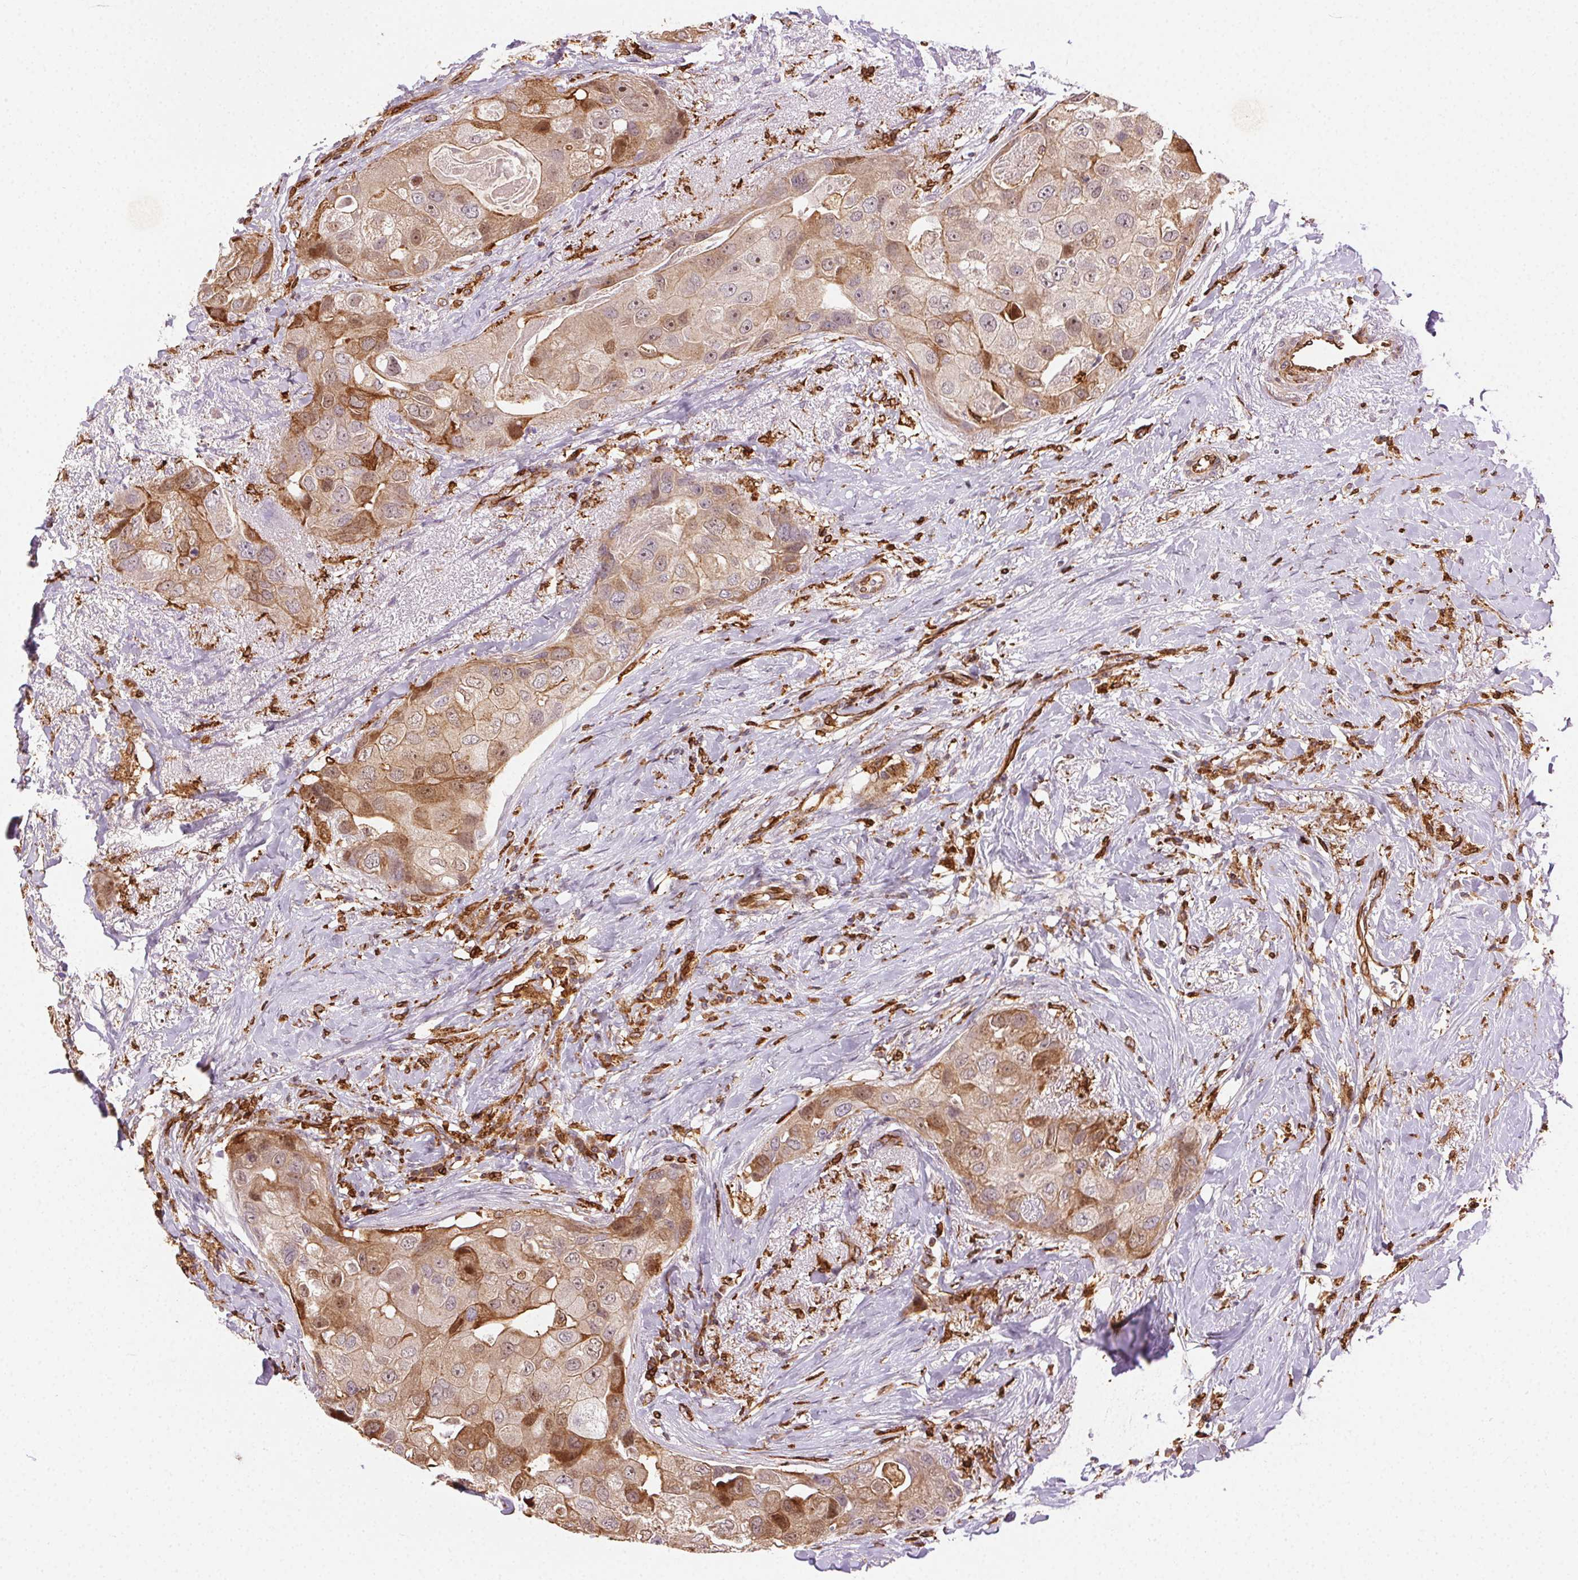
{"staining": {"intensity": "moderate", "quantity": "25%-75%", "location": "cytoplasmic/membranous"}, "tissue": "breast cancer", "cell_type": "Tumor cells", "image_type": "cancer", "snomed": [{"axis": "morphology", "description": "Duct carcinoma"}, {"axis": "topography", "description": "Breast"}], "caption": "A medium amount of moderate cytoplasmic/membranous expression is present in approximately 25%-75% of tumor cells in infiltrating ductal carcinoma (breast) tissue. (IHC, brightfield microscopy, high magnification).", "gene": "RNASET2", "patient": {"sex": "female", "age": 43}}